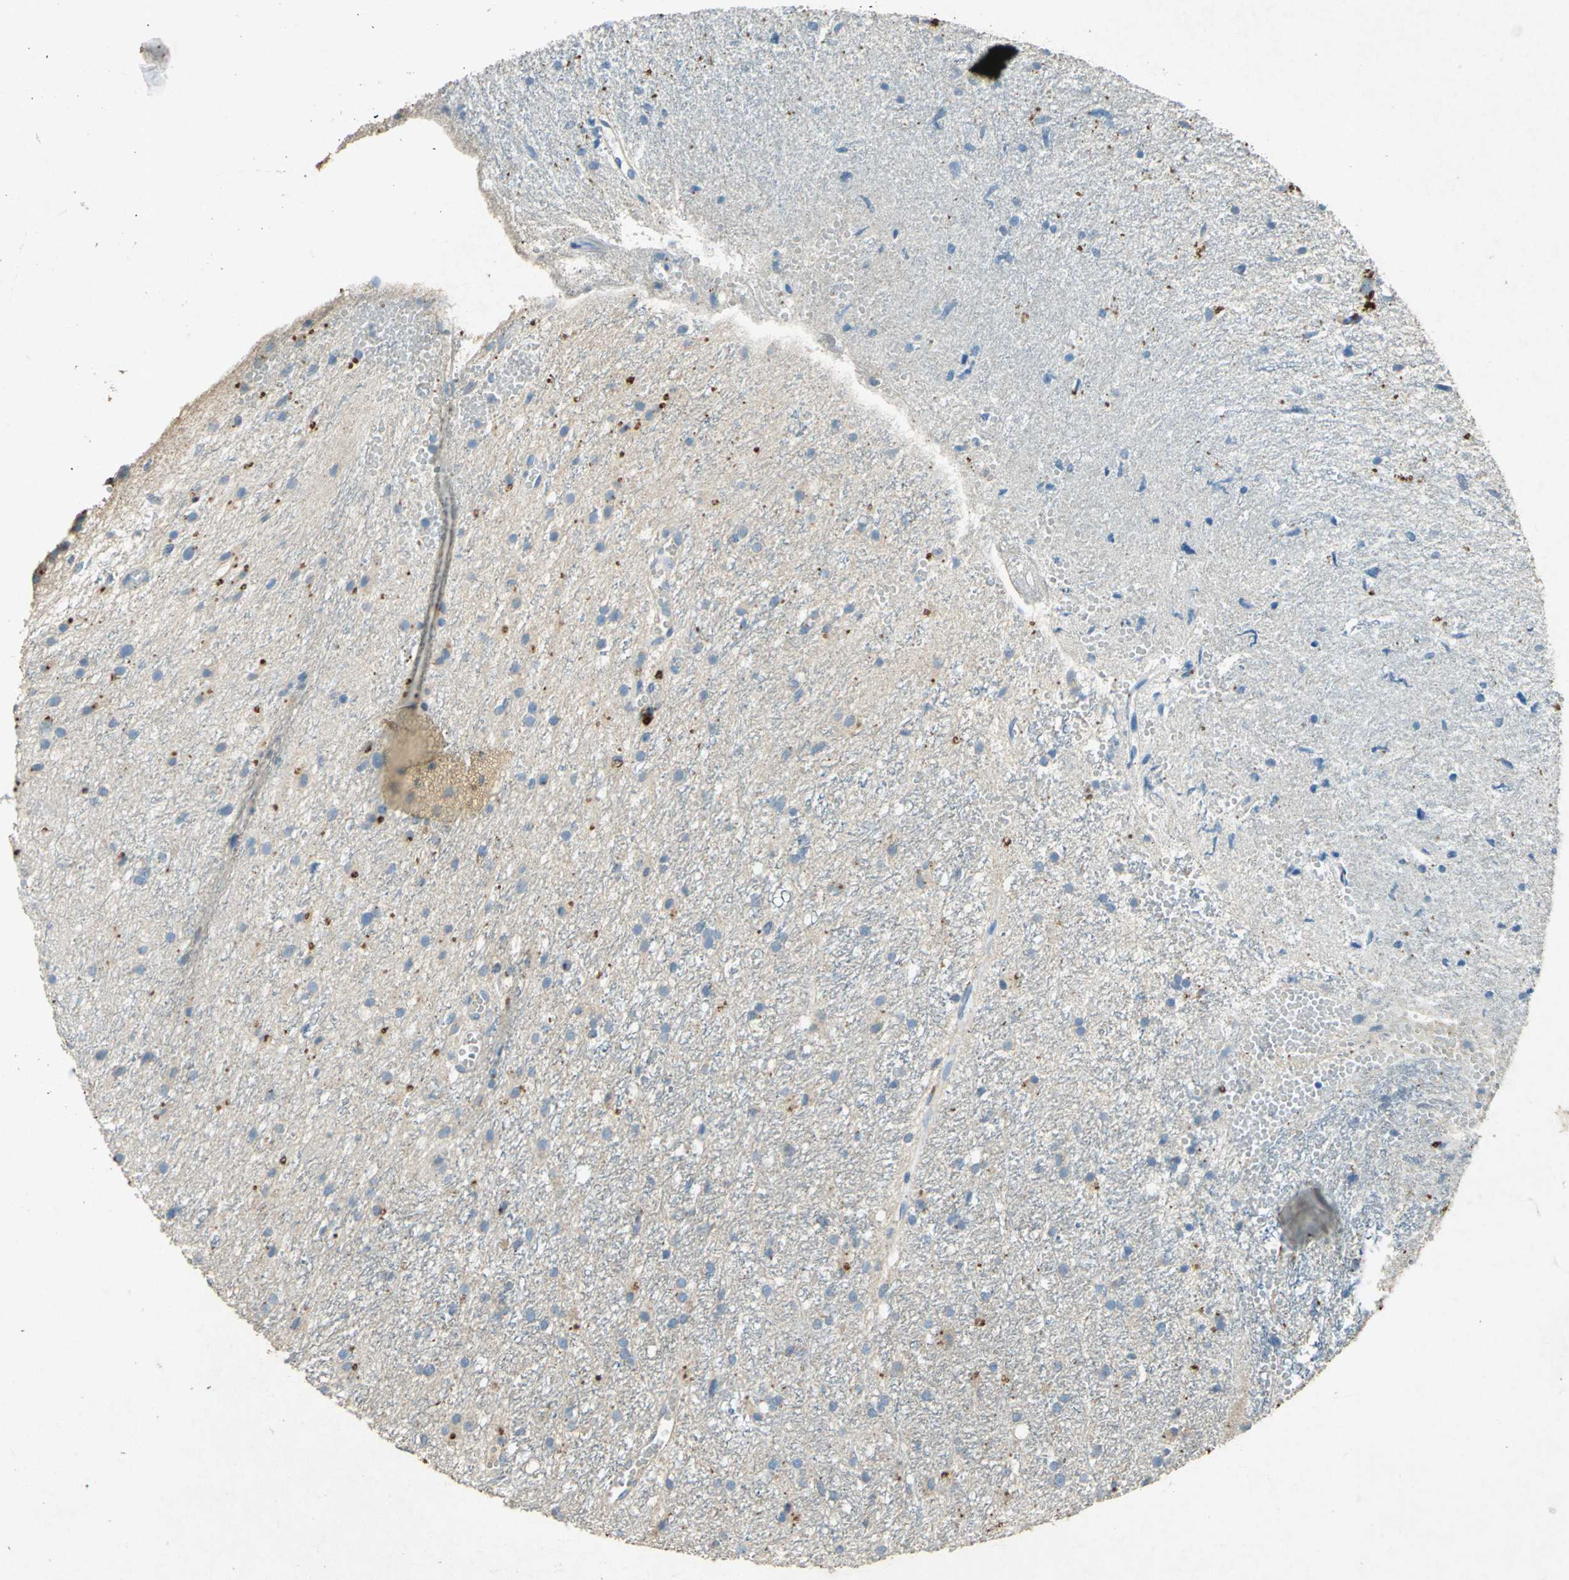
{"staining": {"intensity": "weak", "quantity": ">75%", "location": "cytoplasmic/membranous"}, "tissue": "glioma", "cell_type": "Tumor cells", "image_type": "cancer", "snomed": [{"axis": "morphology", "description": "Glioma, malignant, High grade"}, {"axis": "topography", "description": "Brain"}], "caption": "Weak cytoplasmic/membranous protein staining is identified in approximately >75% of tumor cells in malignant glioma (high-grade).", "gene": "ADAMTS5", "patient": {"sex": "female", "age": 59}}